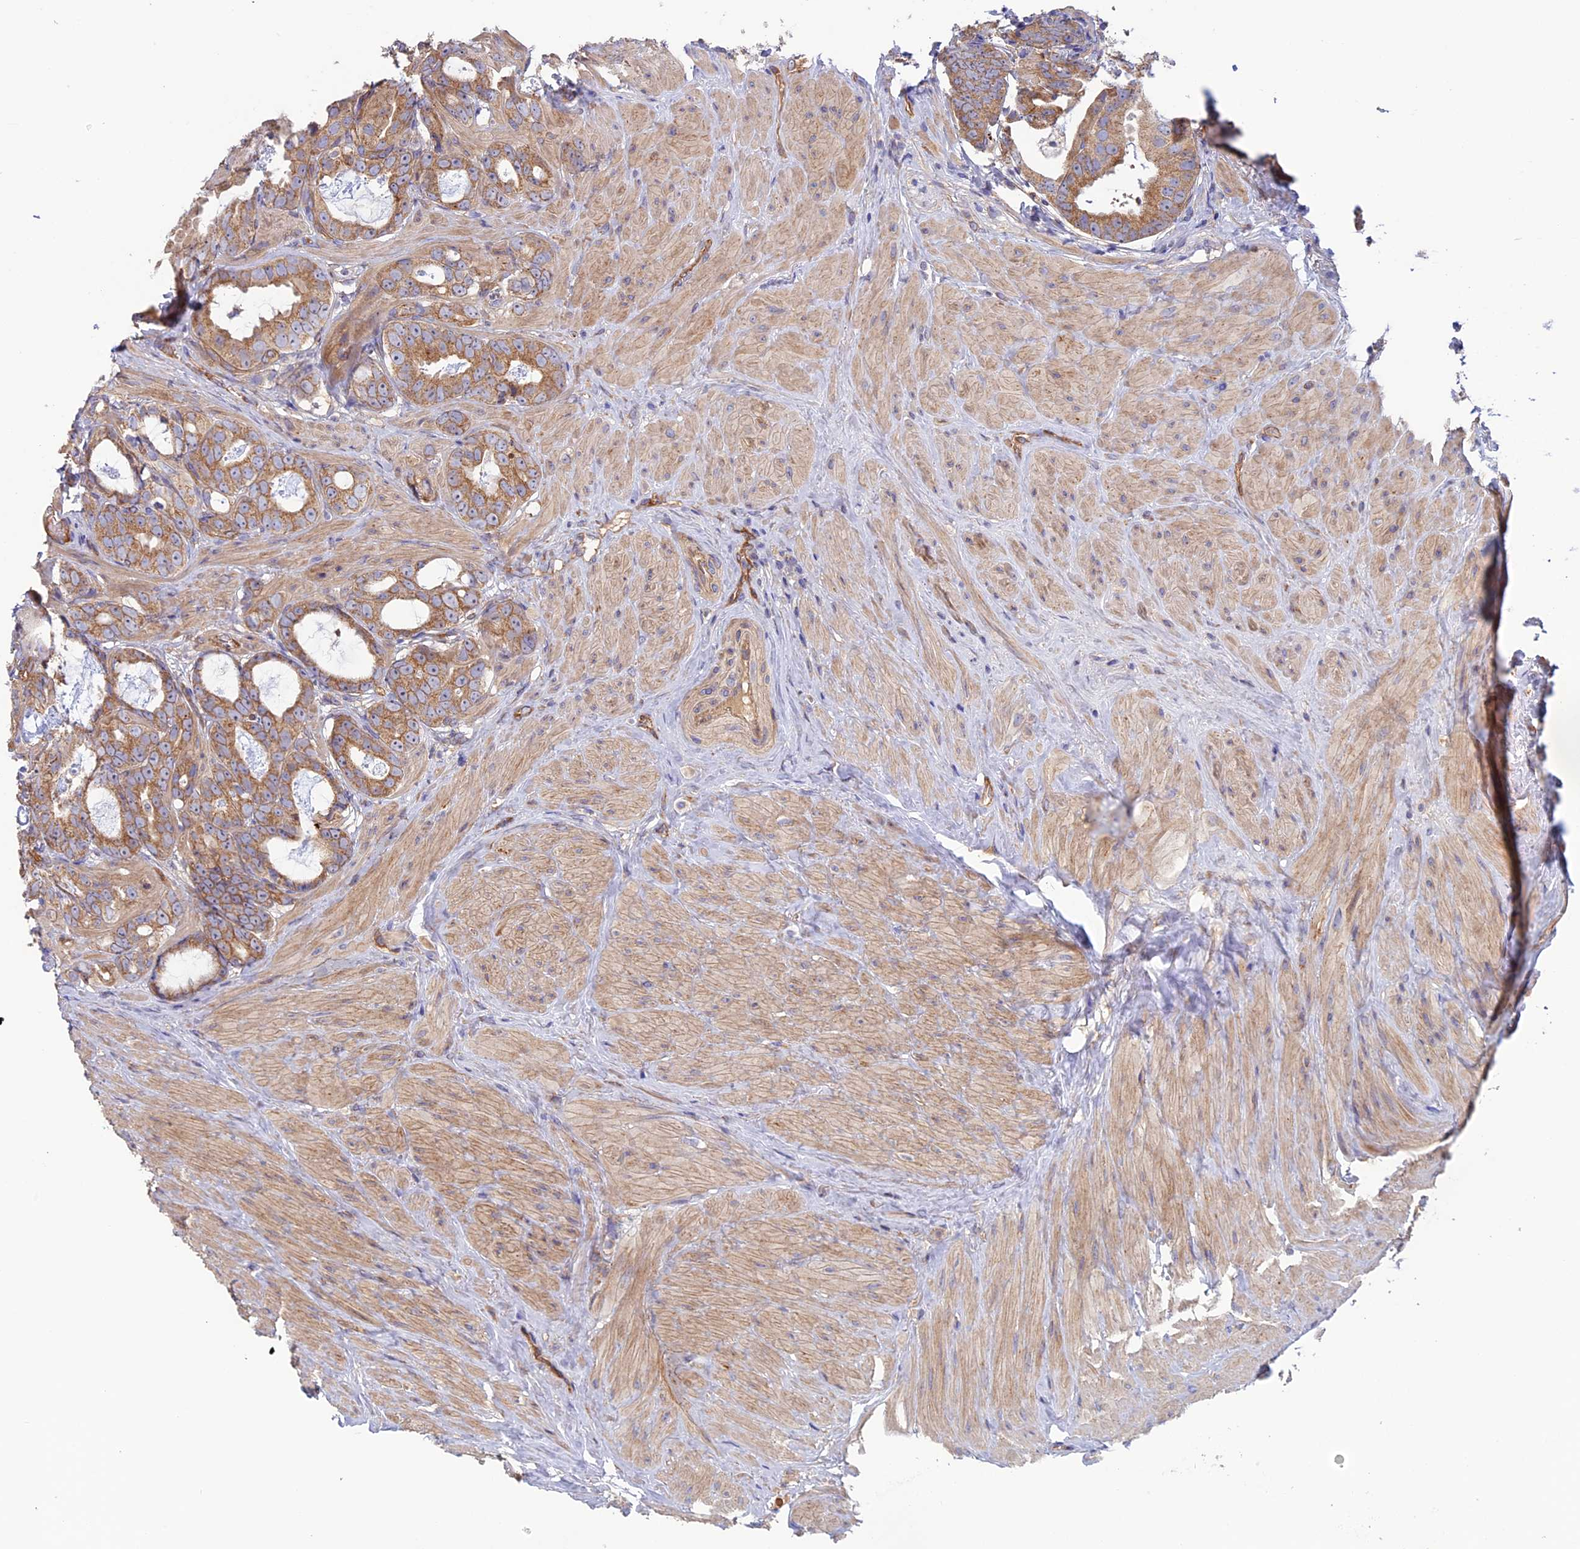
{"staining": {"intensity": "moderate", "quantity": ">75%", "location": "cytoplasmic/membranous"}, "tissue": "prostate cancer", "cell_type": "Tumor cells", "image_type": "cancer", "snomed": [{"axis": "morphology", "description": "Adenocarcinoma, Low grade"}, {"axis": "topography", "description": "Prostate"}], "caption": "Tumor cells display medium levels of moderate cytoplasmic/membranous expression in approximately >75% of cells in human prostate cancer. Nuclei are stained in blue.", "gene": "DUS3L", "patient": {"sex": "male", "age": 71}}